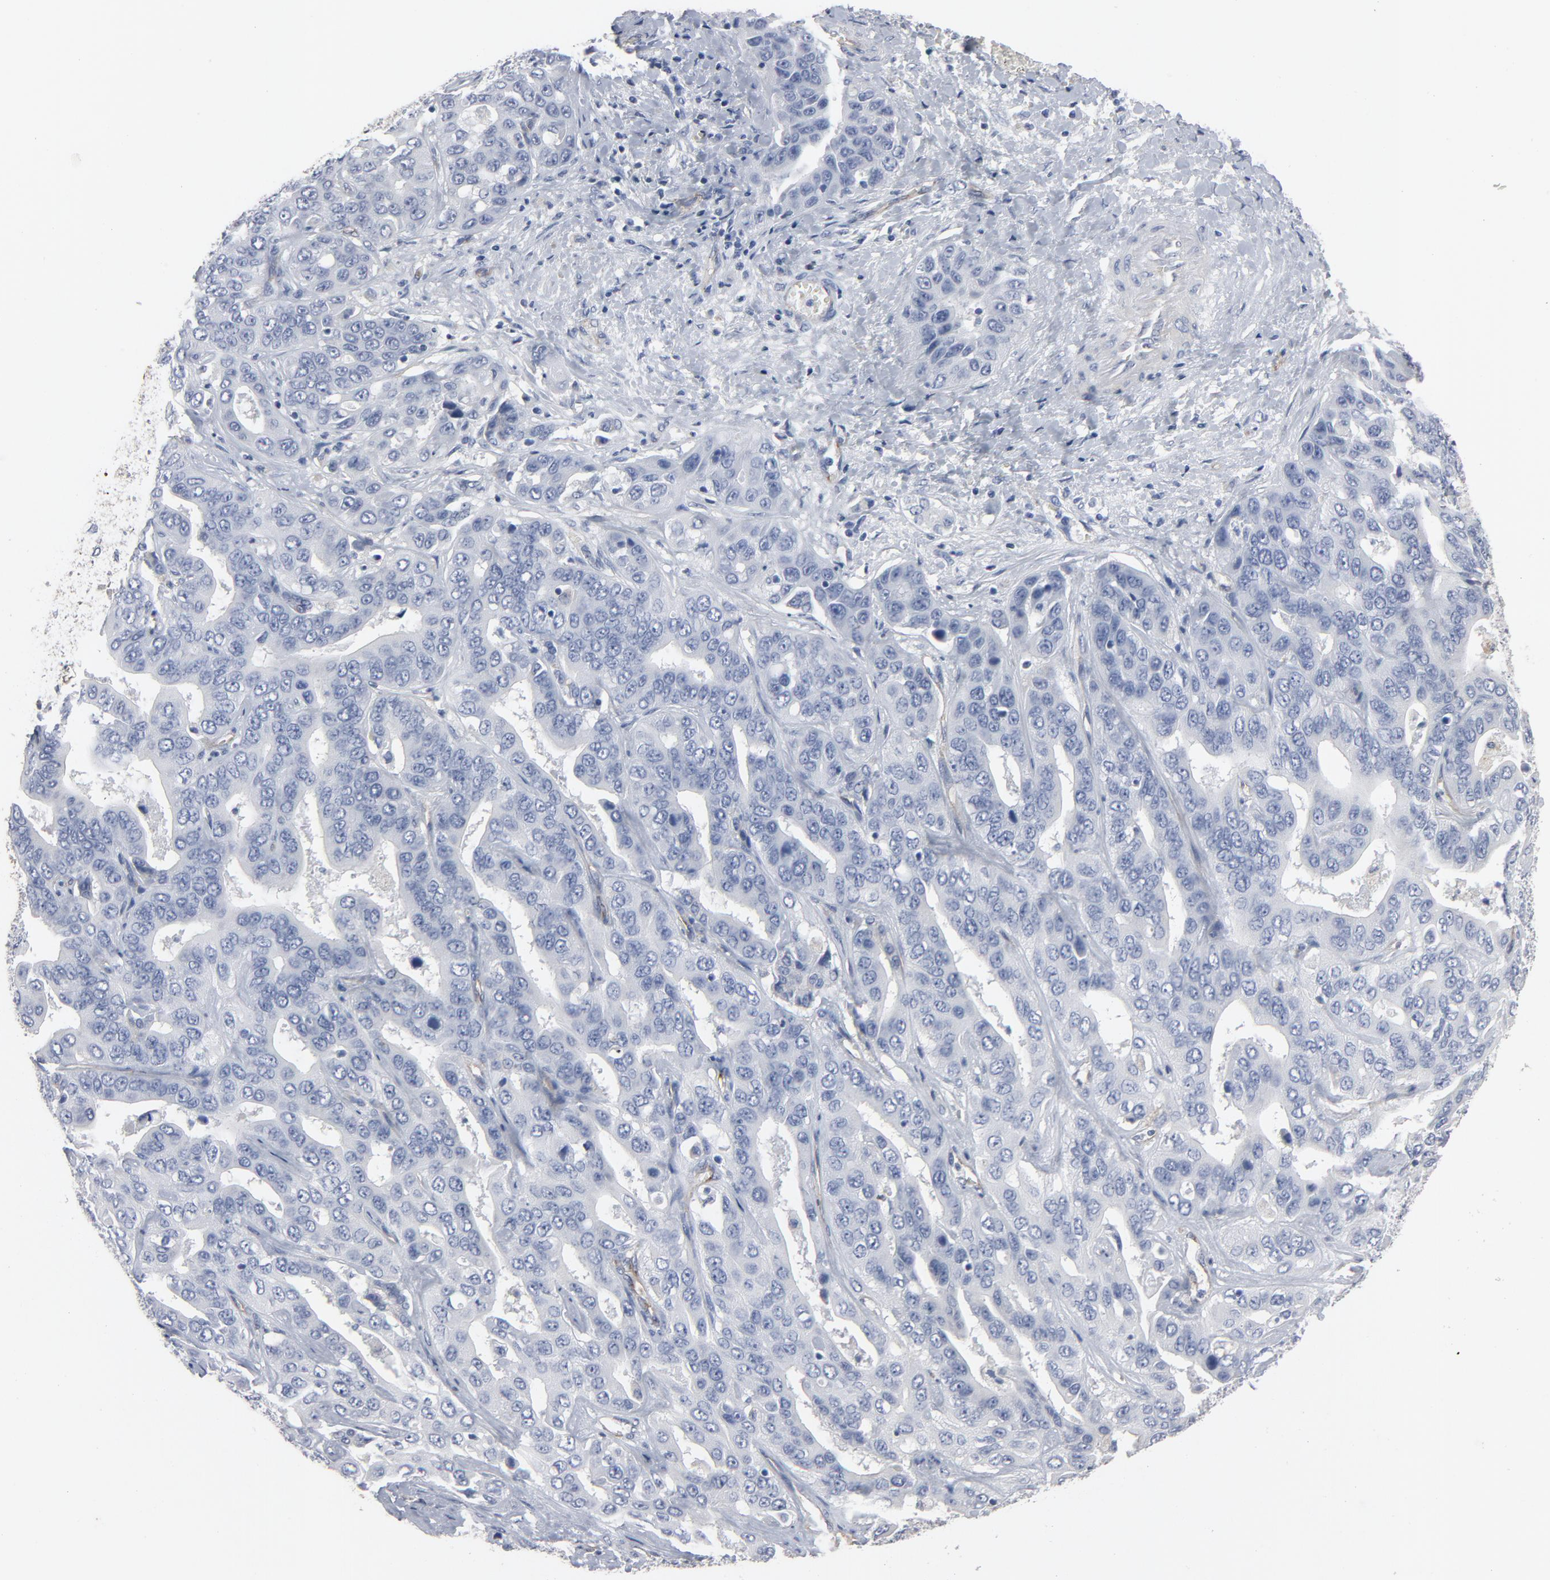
{"staining": {"intensity": "negative", "quantity": "none", "location": "none"}, "tissue": "liver cancer", "cell_type": "Tumor cells", "image_type": "cancer", "snomed": [{"axis": "morphology", "description": "Cholangiocarcinoma"}, {"axis": "topography", "description": "Liver"}], "caption": "A photomicrograph of liver cholangiocarcinoma stained for a protein reveals no brown staining in tumor cells.", "gene": "KDR", "patient": {"sex": "female", "age": 52}}